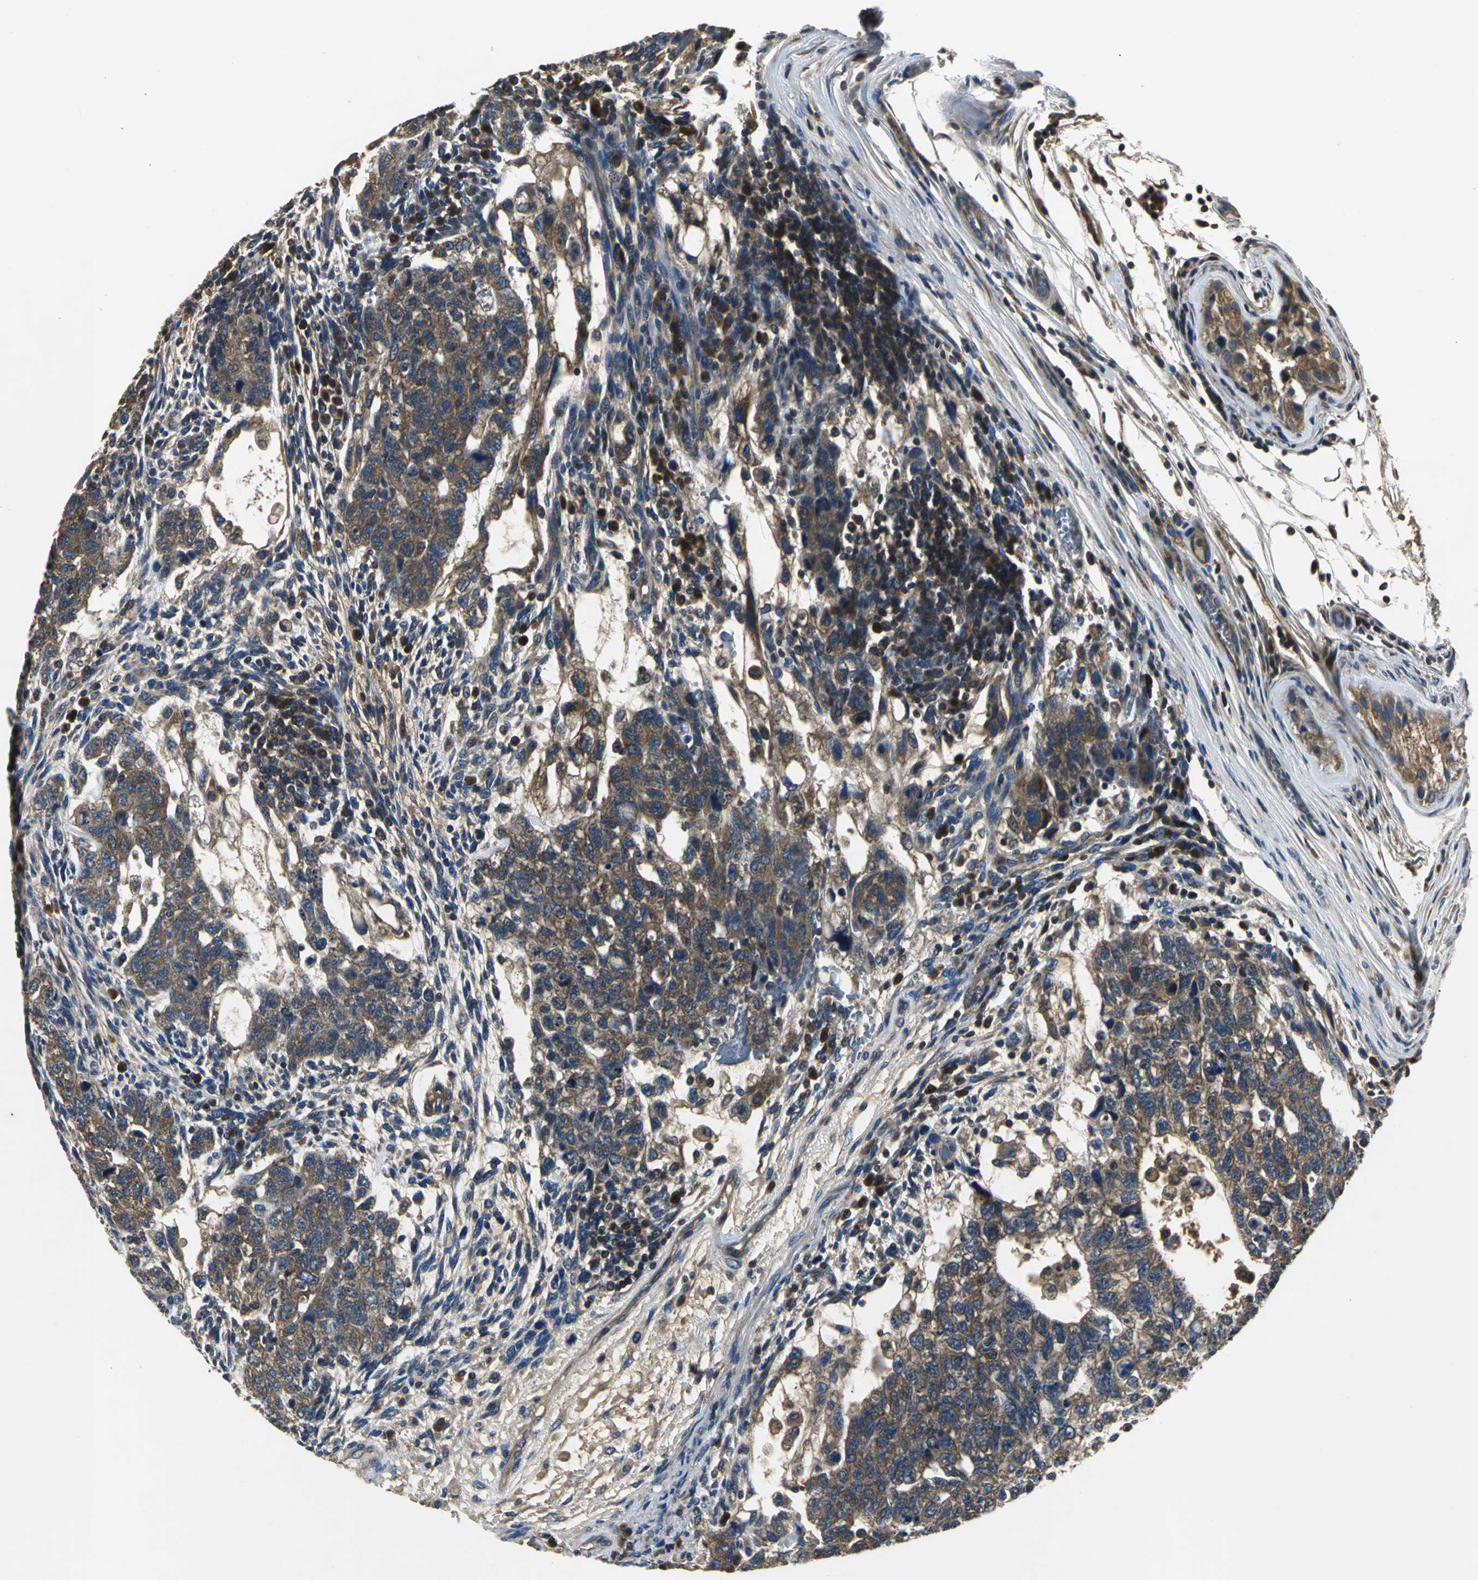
{"staining": {"intensity": "moderate", "quantity": ">75%", "location": "cytoplasmic/membranous"}, "tissue": "testis cancer", "cell_type": "Tumor cells", "image_type": "cancer", "snomed": [{"axis": "morphology", "description": "Normal tissue, NOS"}, {"axis": "morphology", "description": "Carcinoma, Embryonal, NOS"}, {"axis": "topography", "description": "Testis"}], "caption": "Protein expression analysis of testis cancer exhibits moderate cytoplasmic/membranous positivity in approximately >75% of tumor cells.", "gene": "IRF3", "patient": {"sex": "male", "age": 36}}